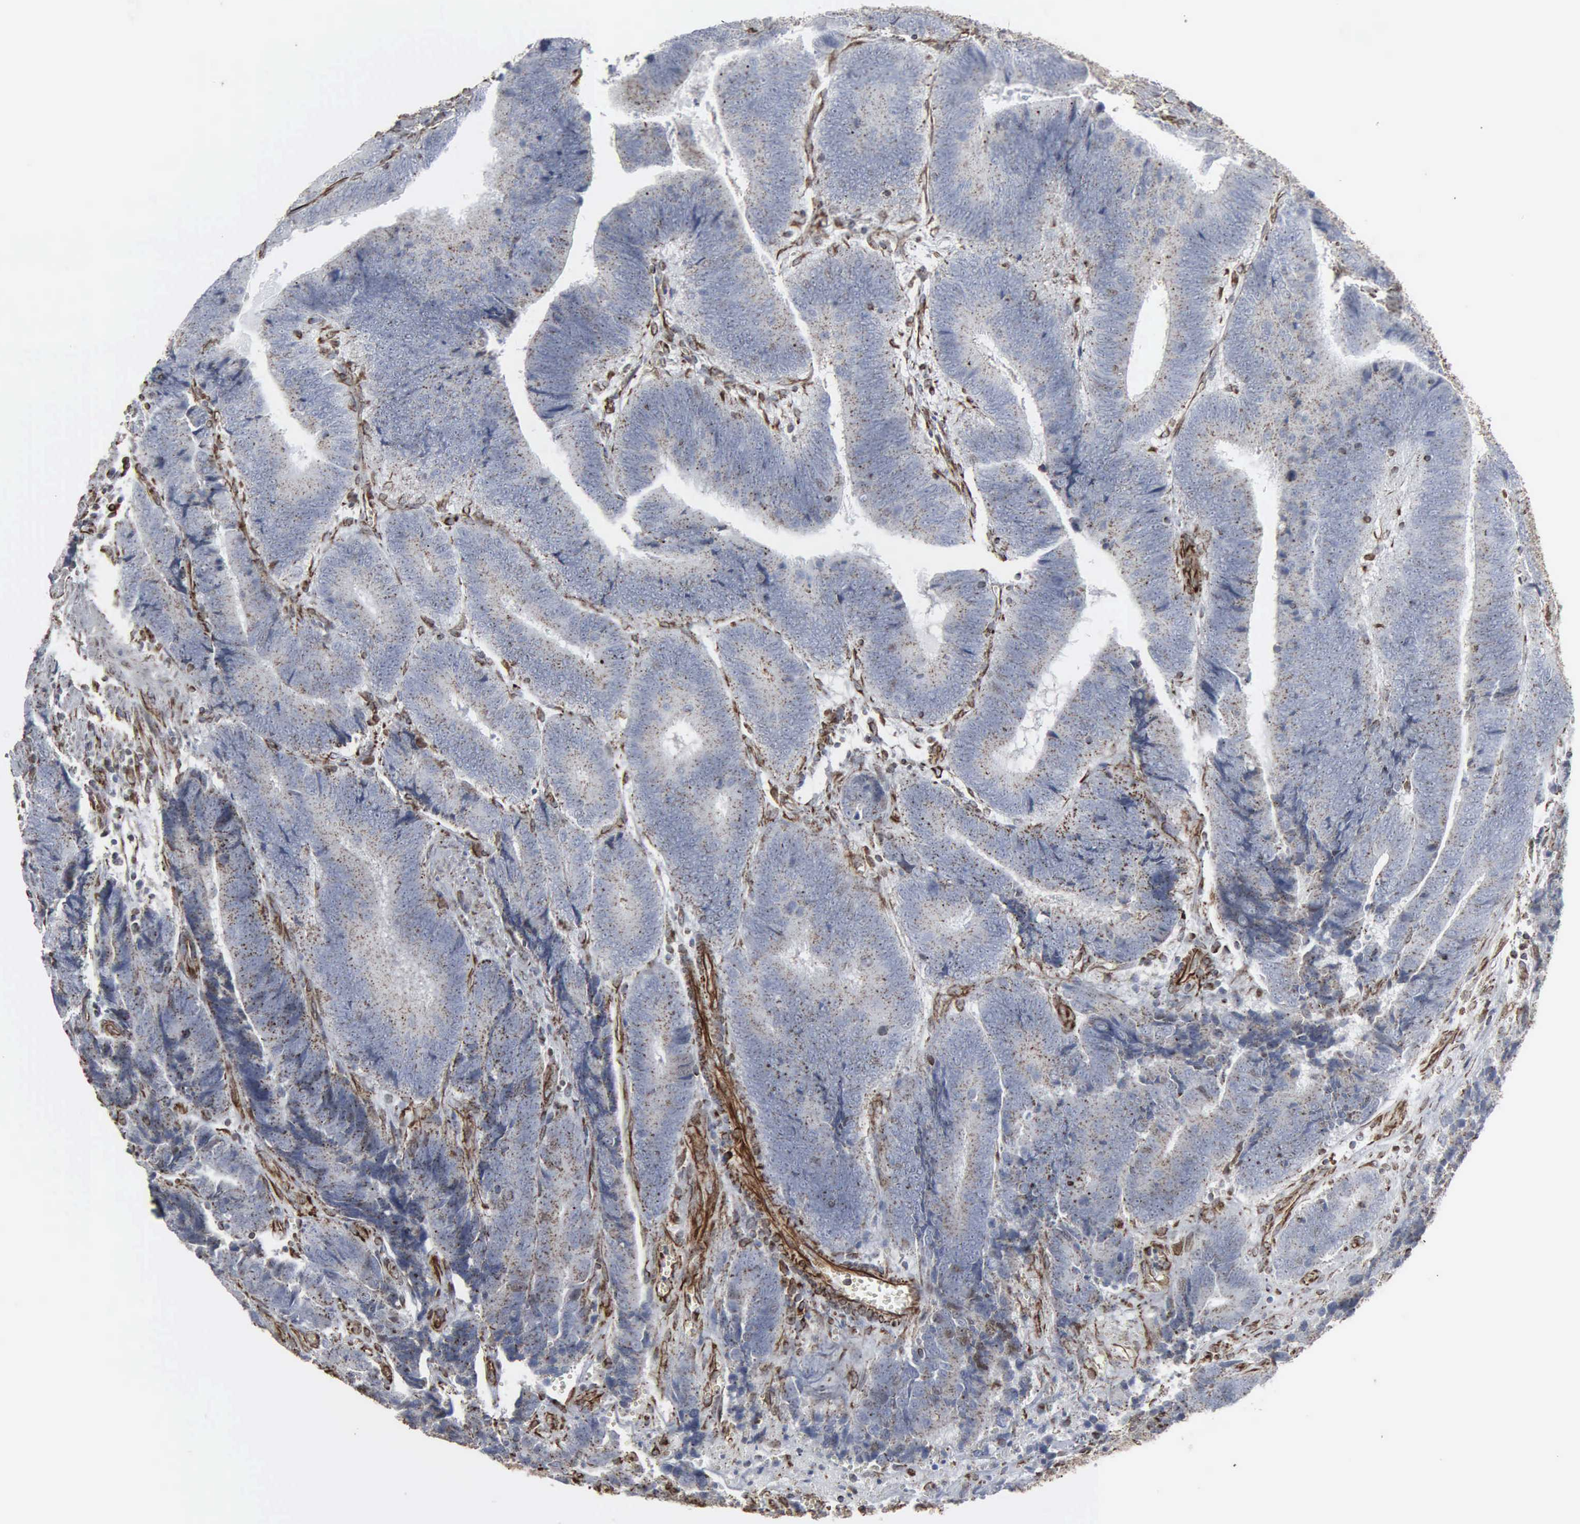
{"staining": {"intensity": "weak", "quantity": "<25%", "location": "nuclear"}, "tissue": "colorectal cancer", "cell_type": "Tumor cells", "image_type": "cancer", "snomed": [{"axis": "morphology", "description": "Adenocarcinoma, NOS"}, {"axis": "topography", "description": "Colon"}], "caption": "Protein analysis of colorectal adenocarcinoma demonstrates no significant positivity in tumor cells. Nuclei are stained in blue.", "gene": "CCNE1", "patient": {"sex": "male", "age": 72}}